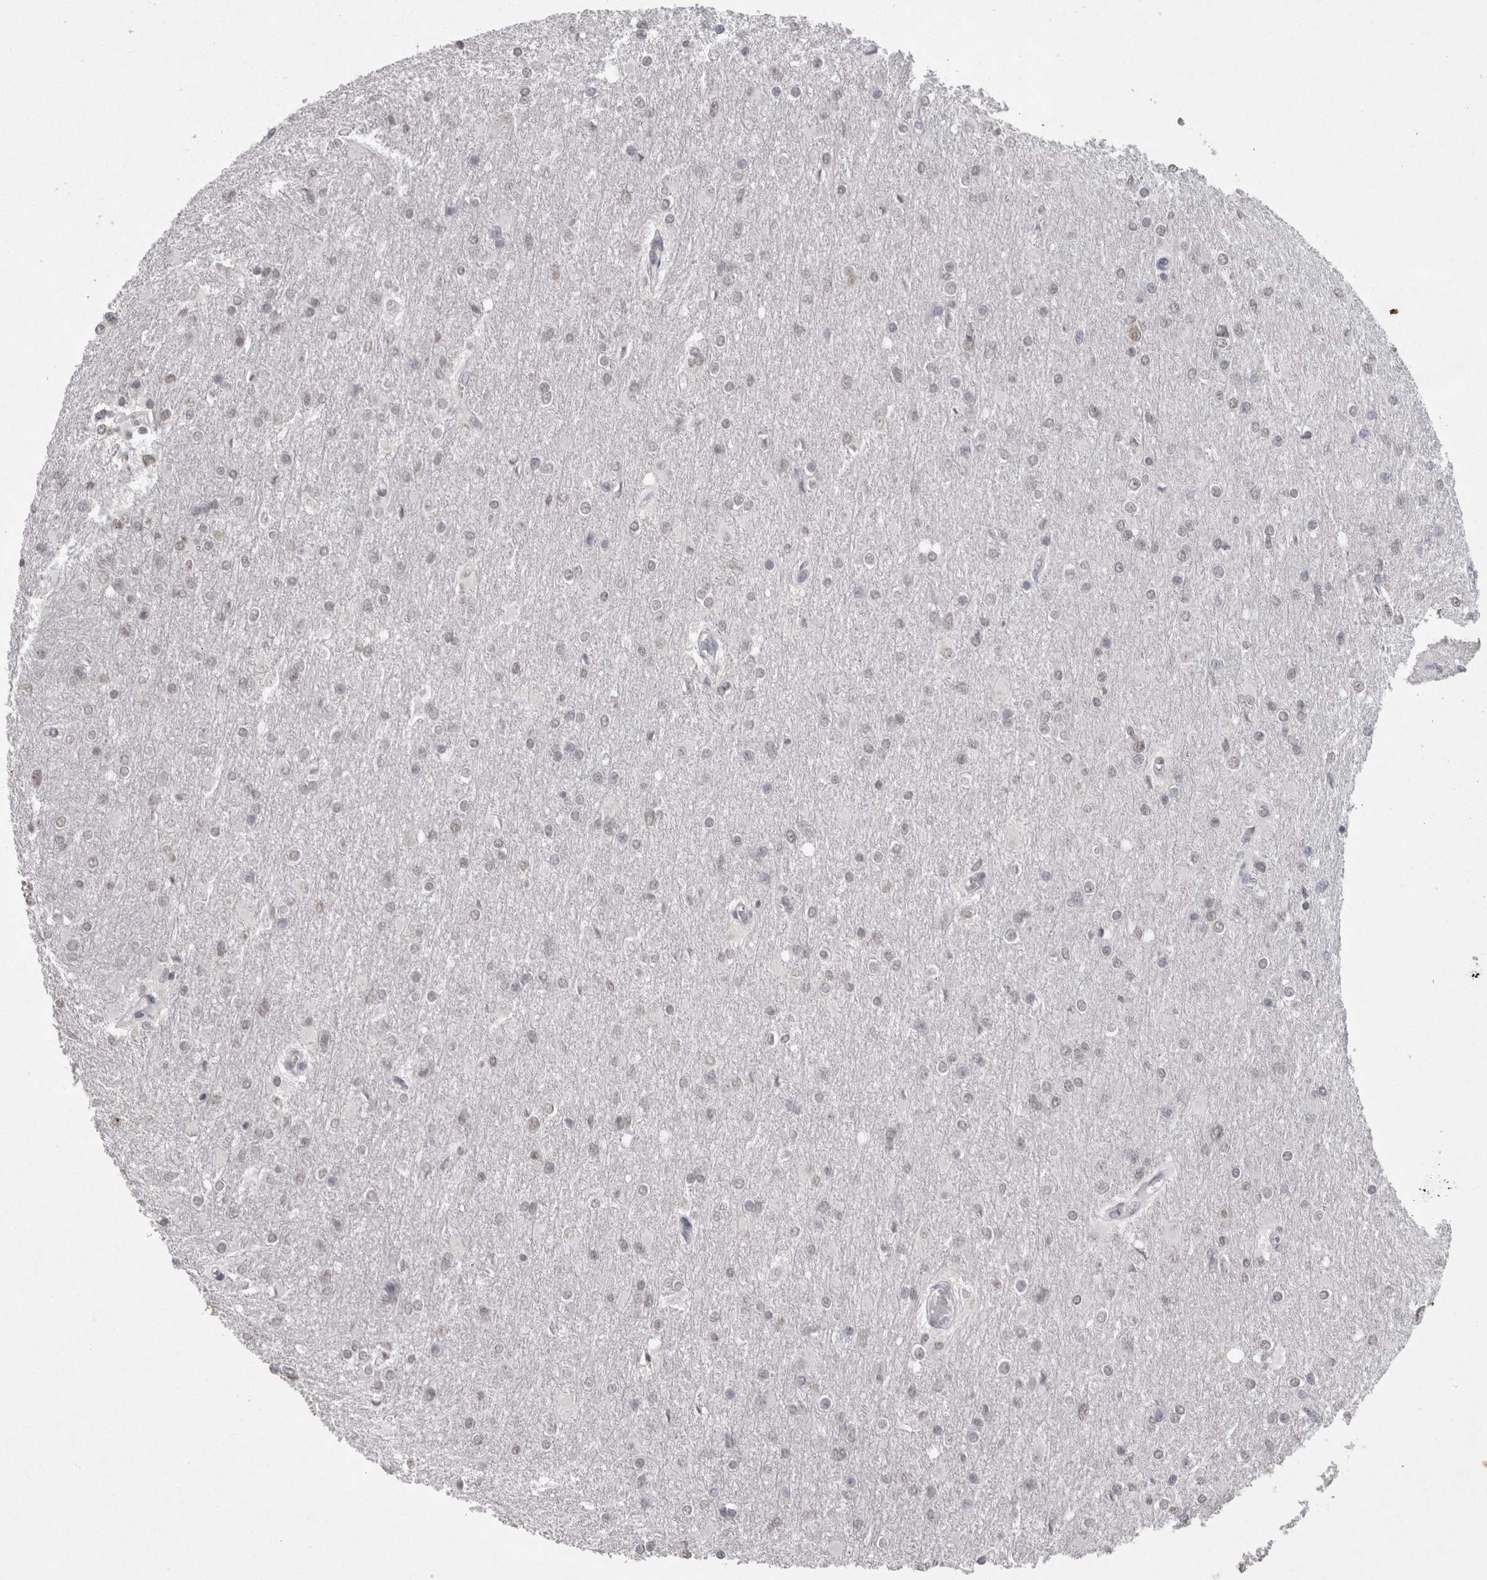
{"staining": {"intensity": "weak", "quantity": "<25%", "location": "nuclear"}, "tissue": "glioma", "cell_type": "Tumor cells", "image_type": "cancer", "snomed": [{"axis": "morphology", "description": "Glioma, malignant, High grade"}, {"axis": "topography", "description": "Cerebral cortex"}], "caption": "Tumor cells show no significant staining in glioma.", "gene": "DDX4", "patient": {"sex": "female", "age": 36}}